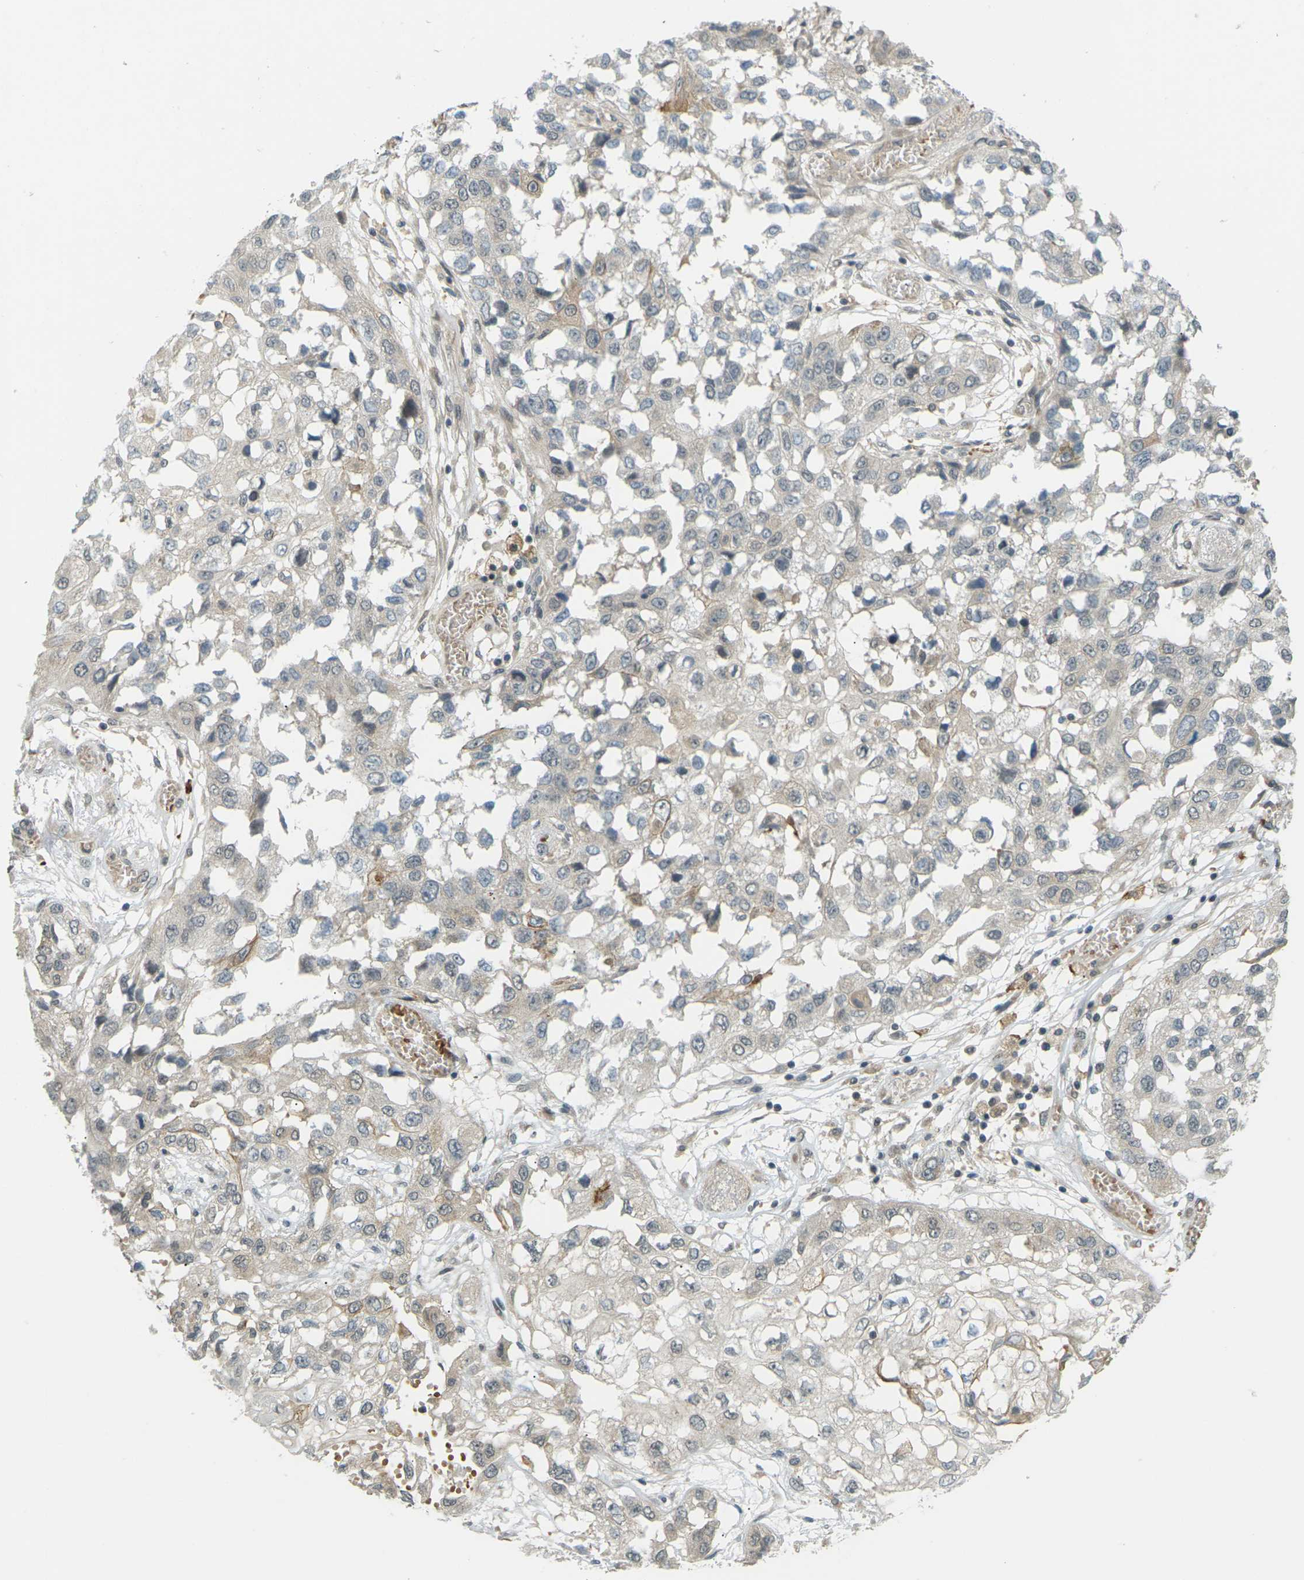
{"staining": {"intensity": "weak", "quantity": ">75%", "location": "cytoplasmic/membranous"}, "tissue": "lung cancer", "cell_type": "Tumor cells", "image_type": "cancer", "snomed": [{"axis": "morphology", "description": "Squamous cell carcinoma, NOS"}, {"axis": "topography", "description": "Lung"}], "caption": "The photomicrograph demonstrates immunohistochemical staining of lung cancer. There is weak cytoplasmic/membranous expression is appreciated in about >75% of tumor cells.", "gene": "SOCS6", "patient": {"sex": "male", "age": 71}}